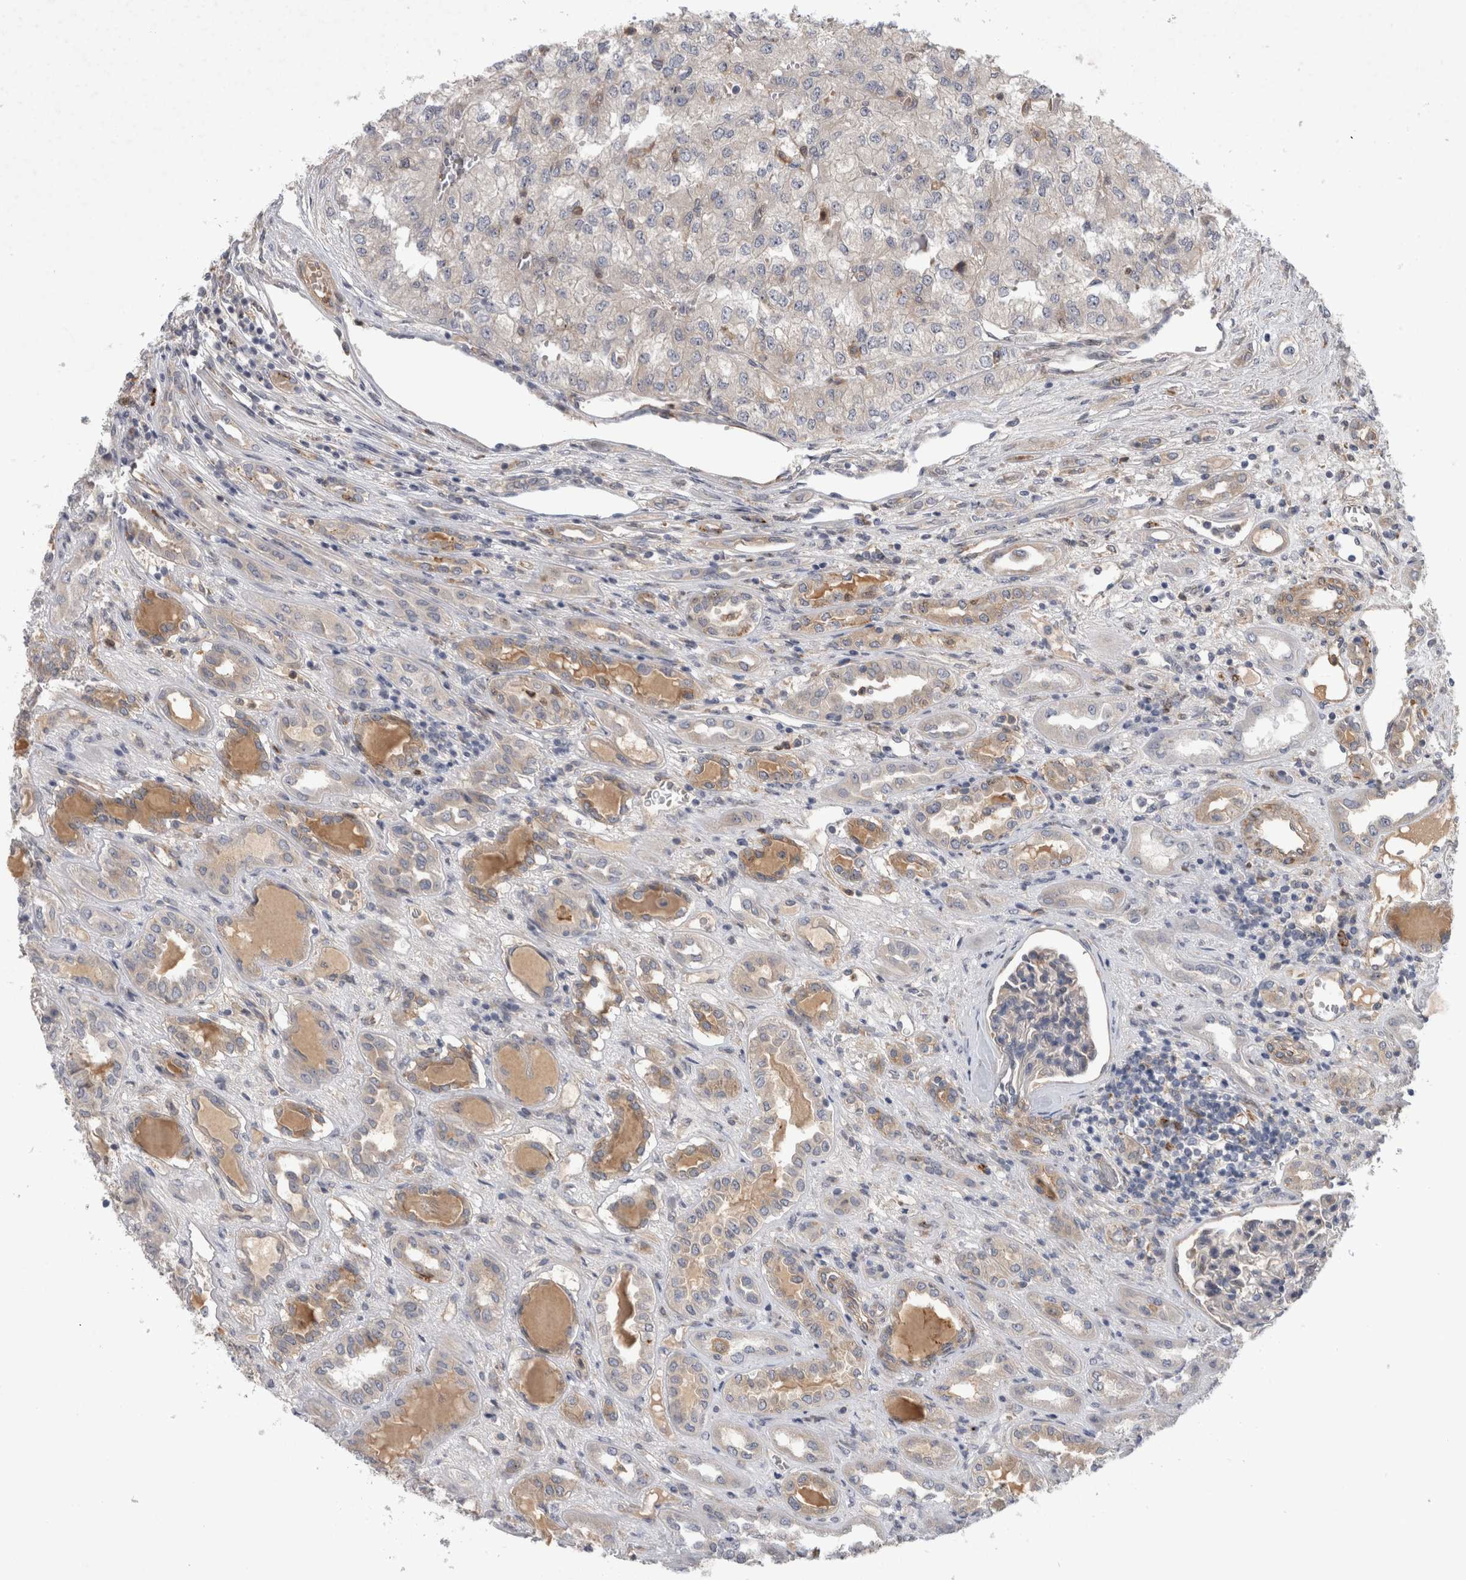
{"staining": {"intensity": "negative", "quantity": "none", "location": "none"}, "tissue": "renal cancer", "cell_type": "Tumor cells", "image_type": "cancer", "snomed": [{"axis": "morphology", "description": "Adenocarcinoma, NOS"}, {"axis": "topography", "description": "Kidney"}], "caption": "An immunohistochemistry (IHC) micrograph of renal adenocarcinoma is shown. There is no staining in tumor cells of renal adenocarcinoma.", "gene": "ANKFY1", "patient": {"sex": "female", "age": 54}}